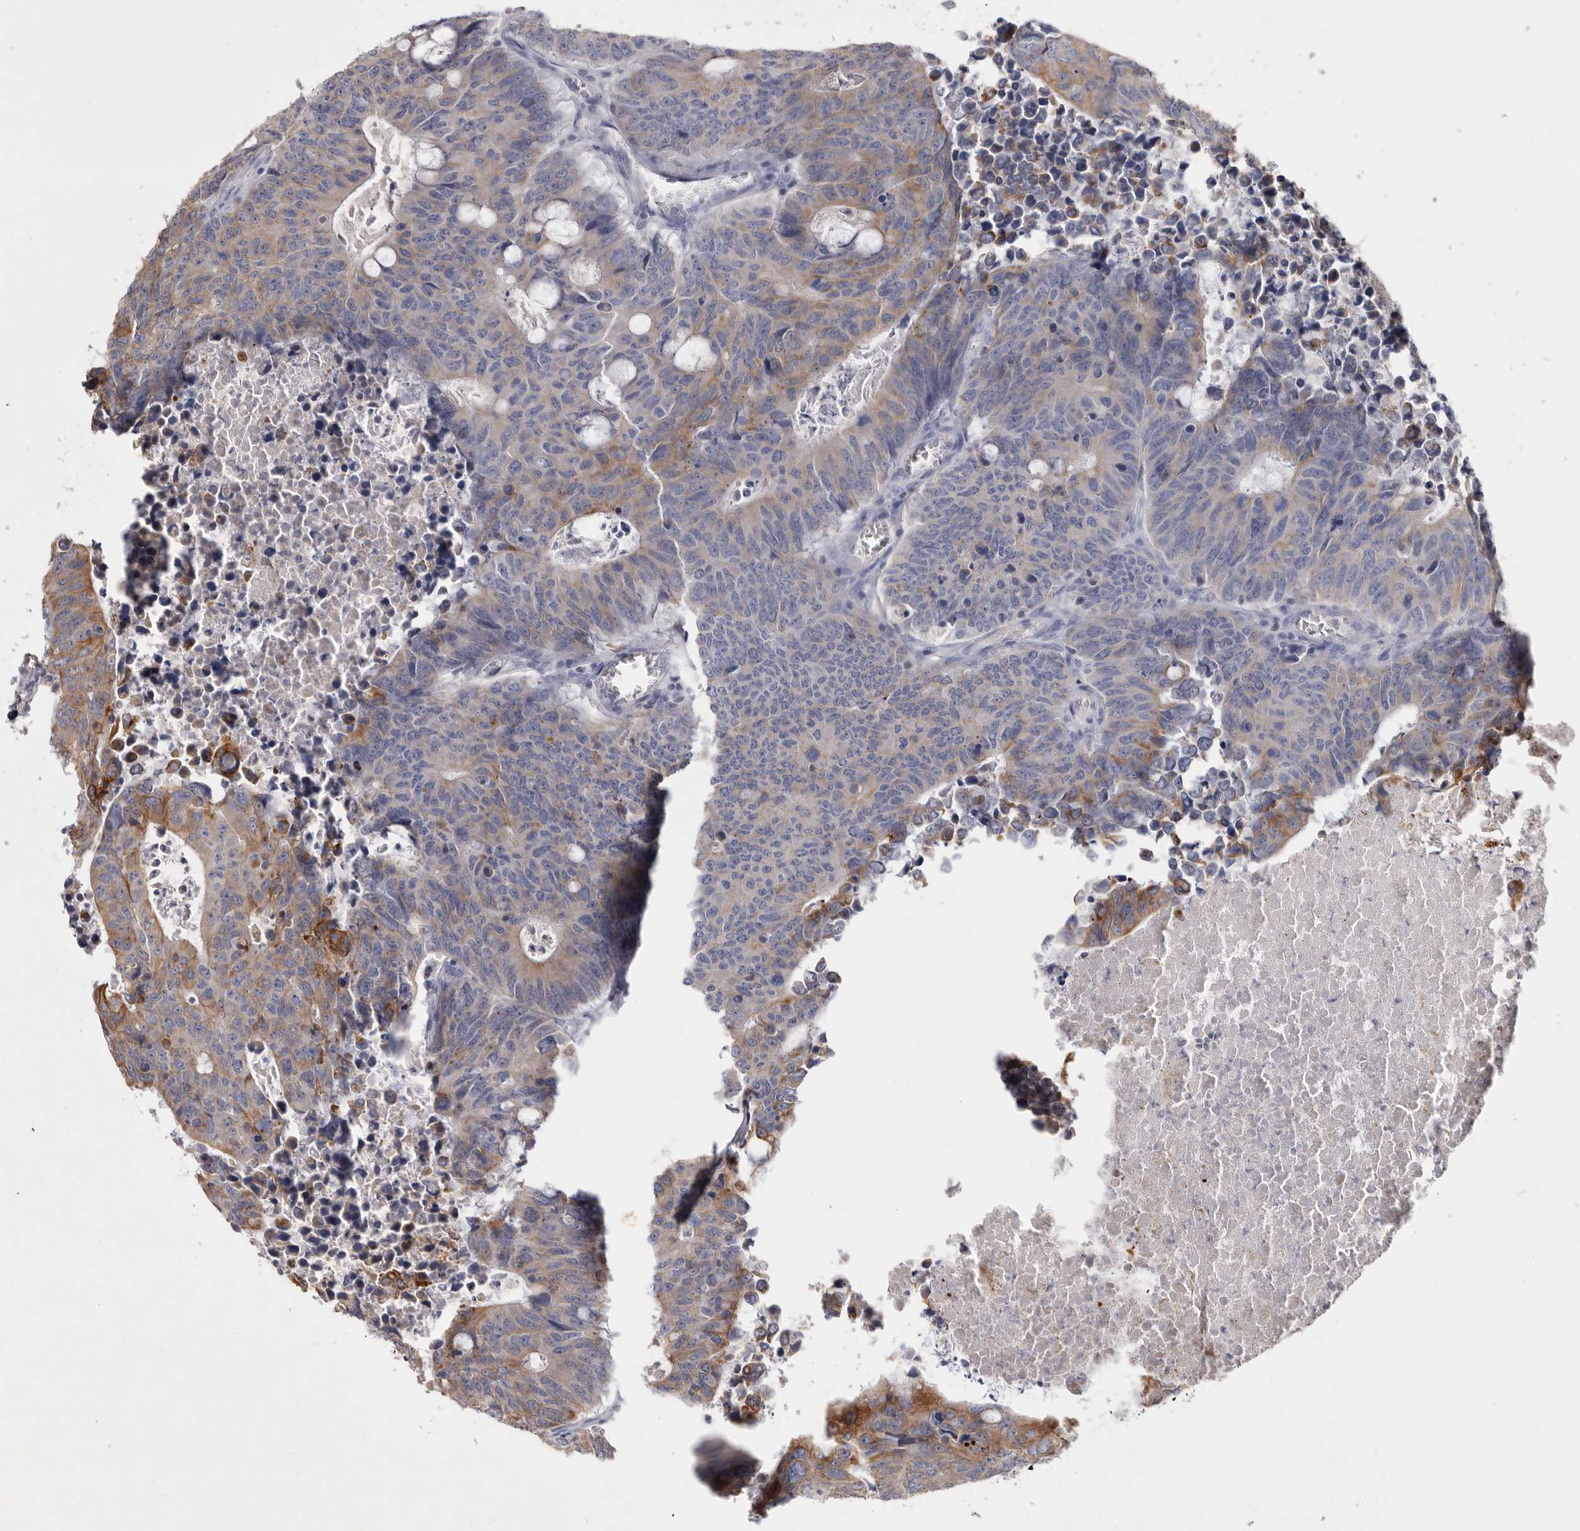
{"staining": {"intensity": "strong", "quantity": "25%-75%", "location": "cytoplasmic/membranous"}, "tissue": "colorectal cancer", "cell_type": "Tumor cells", "image_type": "cancer", "snomed": [{"axis": "morphology", "description": "Adenocarcinoma, NOS"}, {"axis": "topography", "description": "Colon"}], "caption": "Immunohistochemistry image of neoplastic tissue: human colorectal cancer stained using immunohistochemistry (IHC) exhibits high levels of strong protein expression localized specifically in the cytoplasmic/membranous of tumor cells, appearing as a cytoplasmic/membranous brown color.", "gene": "TNFSF14", "patient": {"sex": "male", "age": 87}}